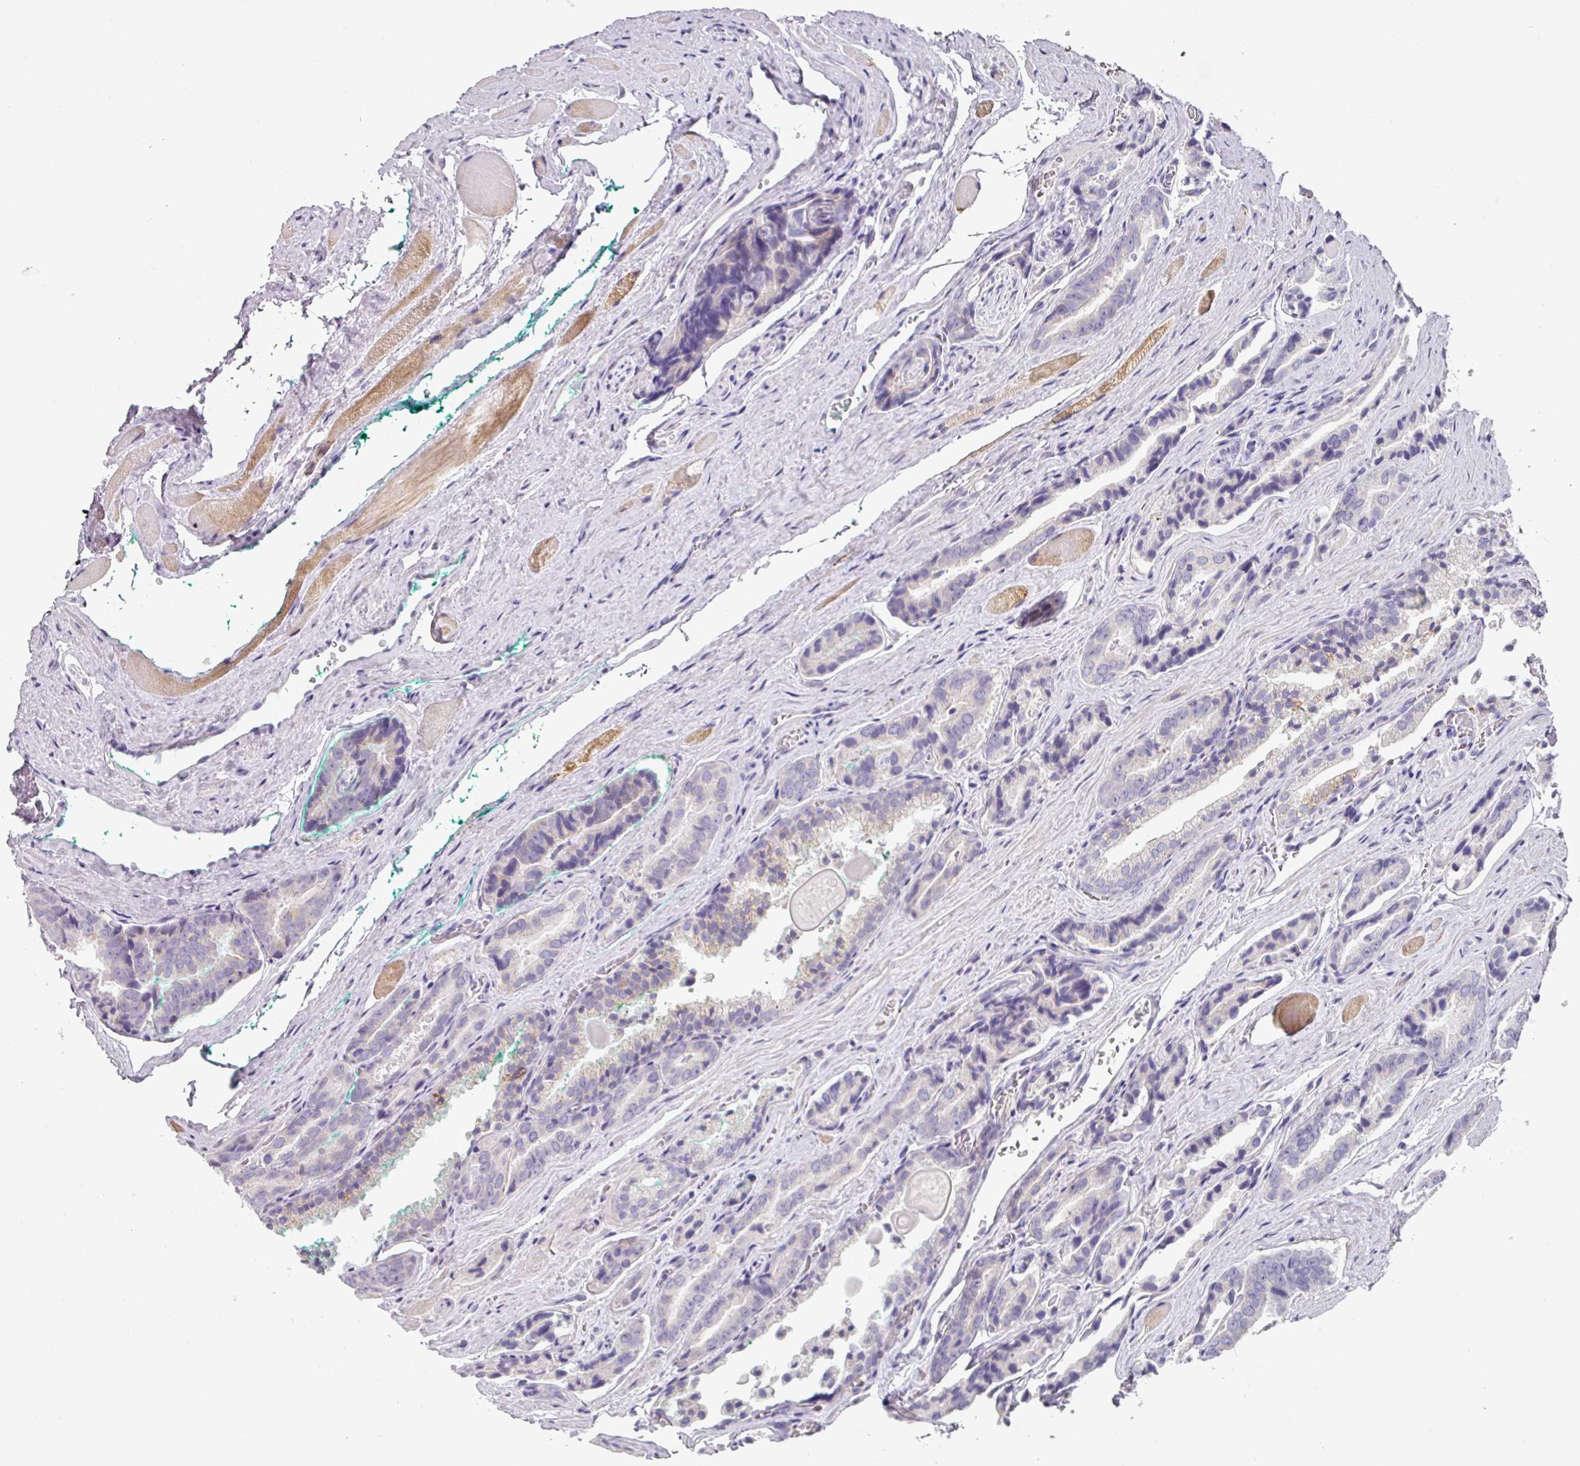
{"staining": {"intensity": "negative", "quantity": "none", "location": "none"}, "tissue": "prostate cancer", "cell_type": "Tumor cells", "image_type": "cancer", "snomed": [{"axis": "morphology", "description": "Adenocarcinoma, High grade"}, {"axis": "topography", "description": "Prostate"}], "caption": "Immunohistochemistry of human high-grade adenocarcinoma (prostate) displays no positivity in tumor cells.", "gene": "ANKRD29", "patient": {"sex": "male", "age": 72}}